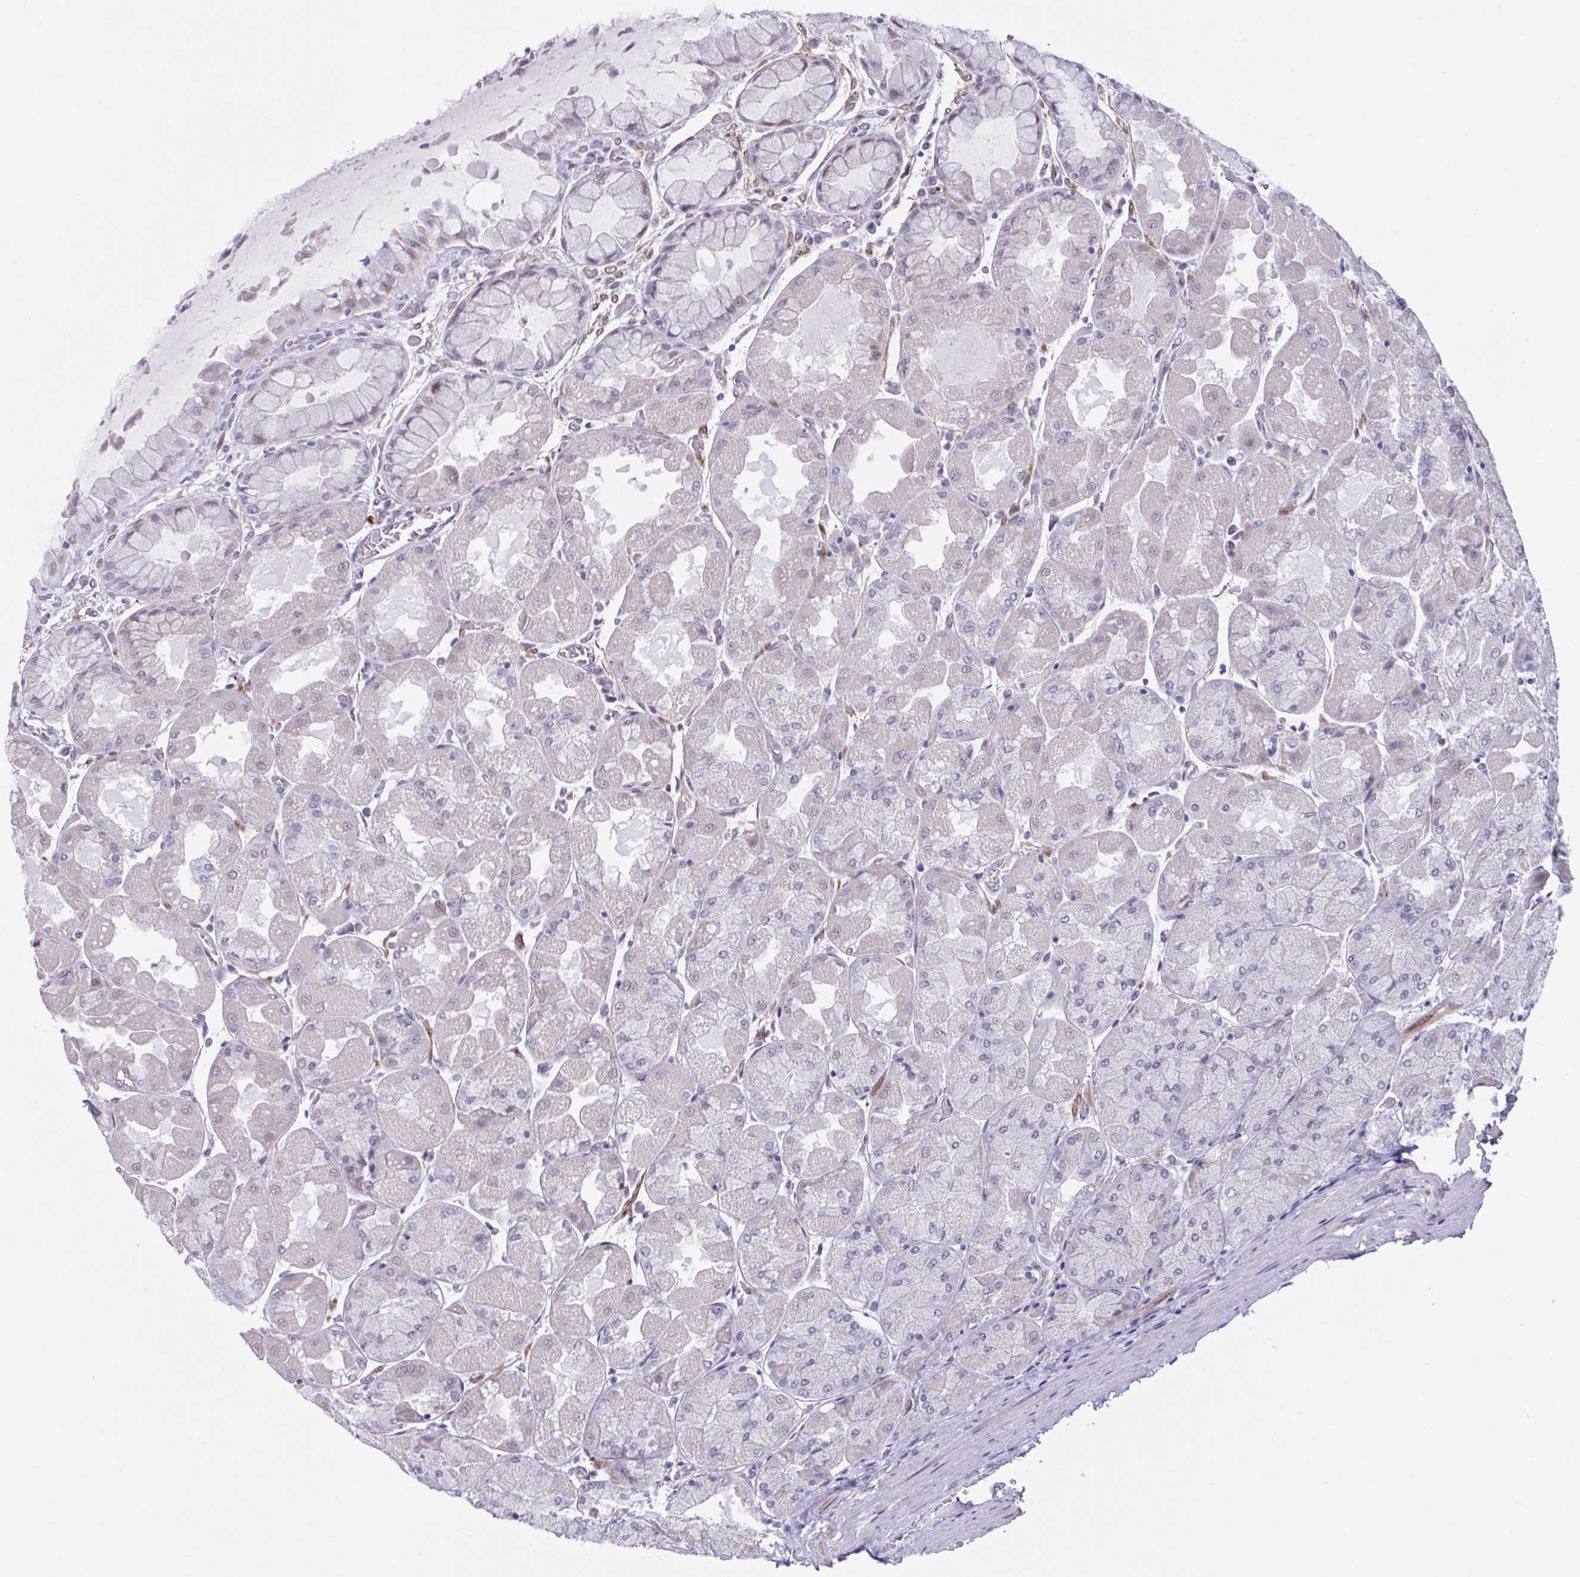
{"staining": {"intensity": "weak", "quantity": "<25%", "location": "nuclear"}, "tissue": "stomach", "cell_type": "Glandular cells", "image_type": "normal", "snomed": [{"axis": "morphology", "description": "Normal tissue, NOS"}, {"axis": "topography", "description": "Stomach"}], "caption": "Immunohistochemical staining of normal human stomach demonstrates no significant staining in glandular cells. (Stains: DAB immunohistochemistry with hematoxylin counter stain, Microscopy: brightfield microscopy at high magnification).", "gene": "HSD17B6", "patient": {"sex": "female", "age": 61}}